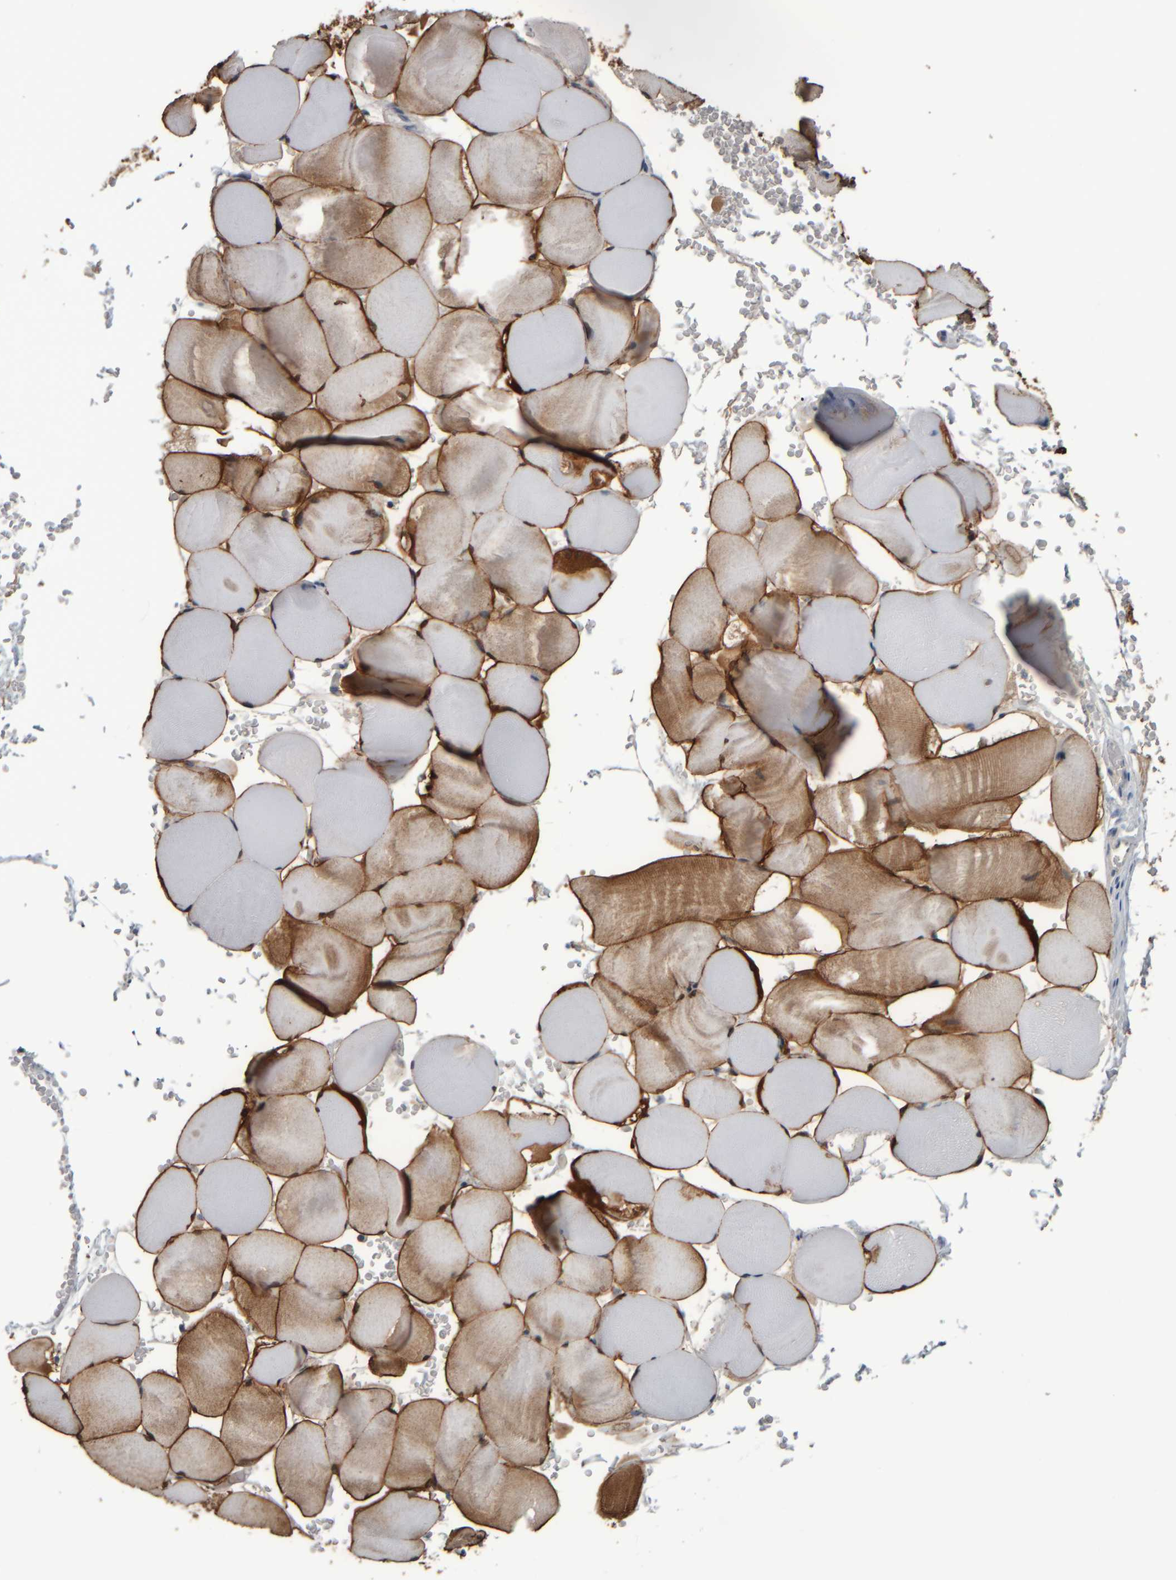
{"staining": {"intensity": "strong", "quantity": ">75%", "location": "cytoplasmic/membranous"}, "tissue": "skeletal muscle", "cell_type": "Myocytes", "image_type": "normal", "snomed": [{"axis": "morphology", "description": "Normal tissue, NOS"}, {"axis": "topography", "description": "Skeletal muscle"}], "caption": "Immunohistochemistry (IHC) micrograph of normal skeletal muscle: skeletal muscle stained using immunohistochemistry displays high levels of strong protein expression localized specifically in the cytoplasmic/membranous of myocytes, appearing as a cytoplasmic/membranous brown color.", "gene": "CAVIN4", "patient": {"sex": "male", "age": 62}}